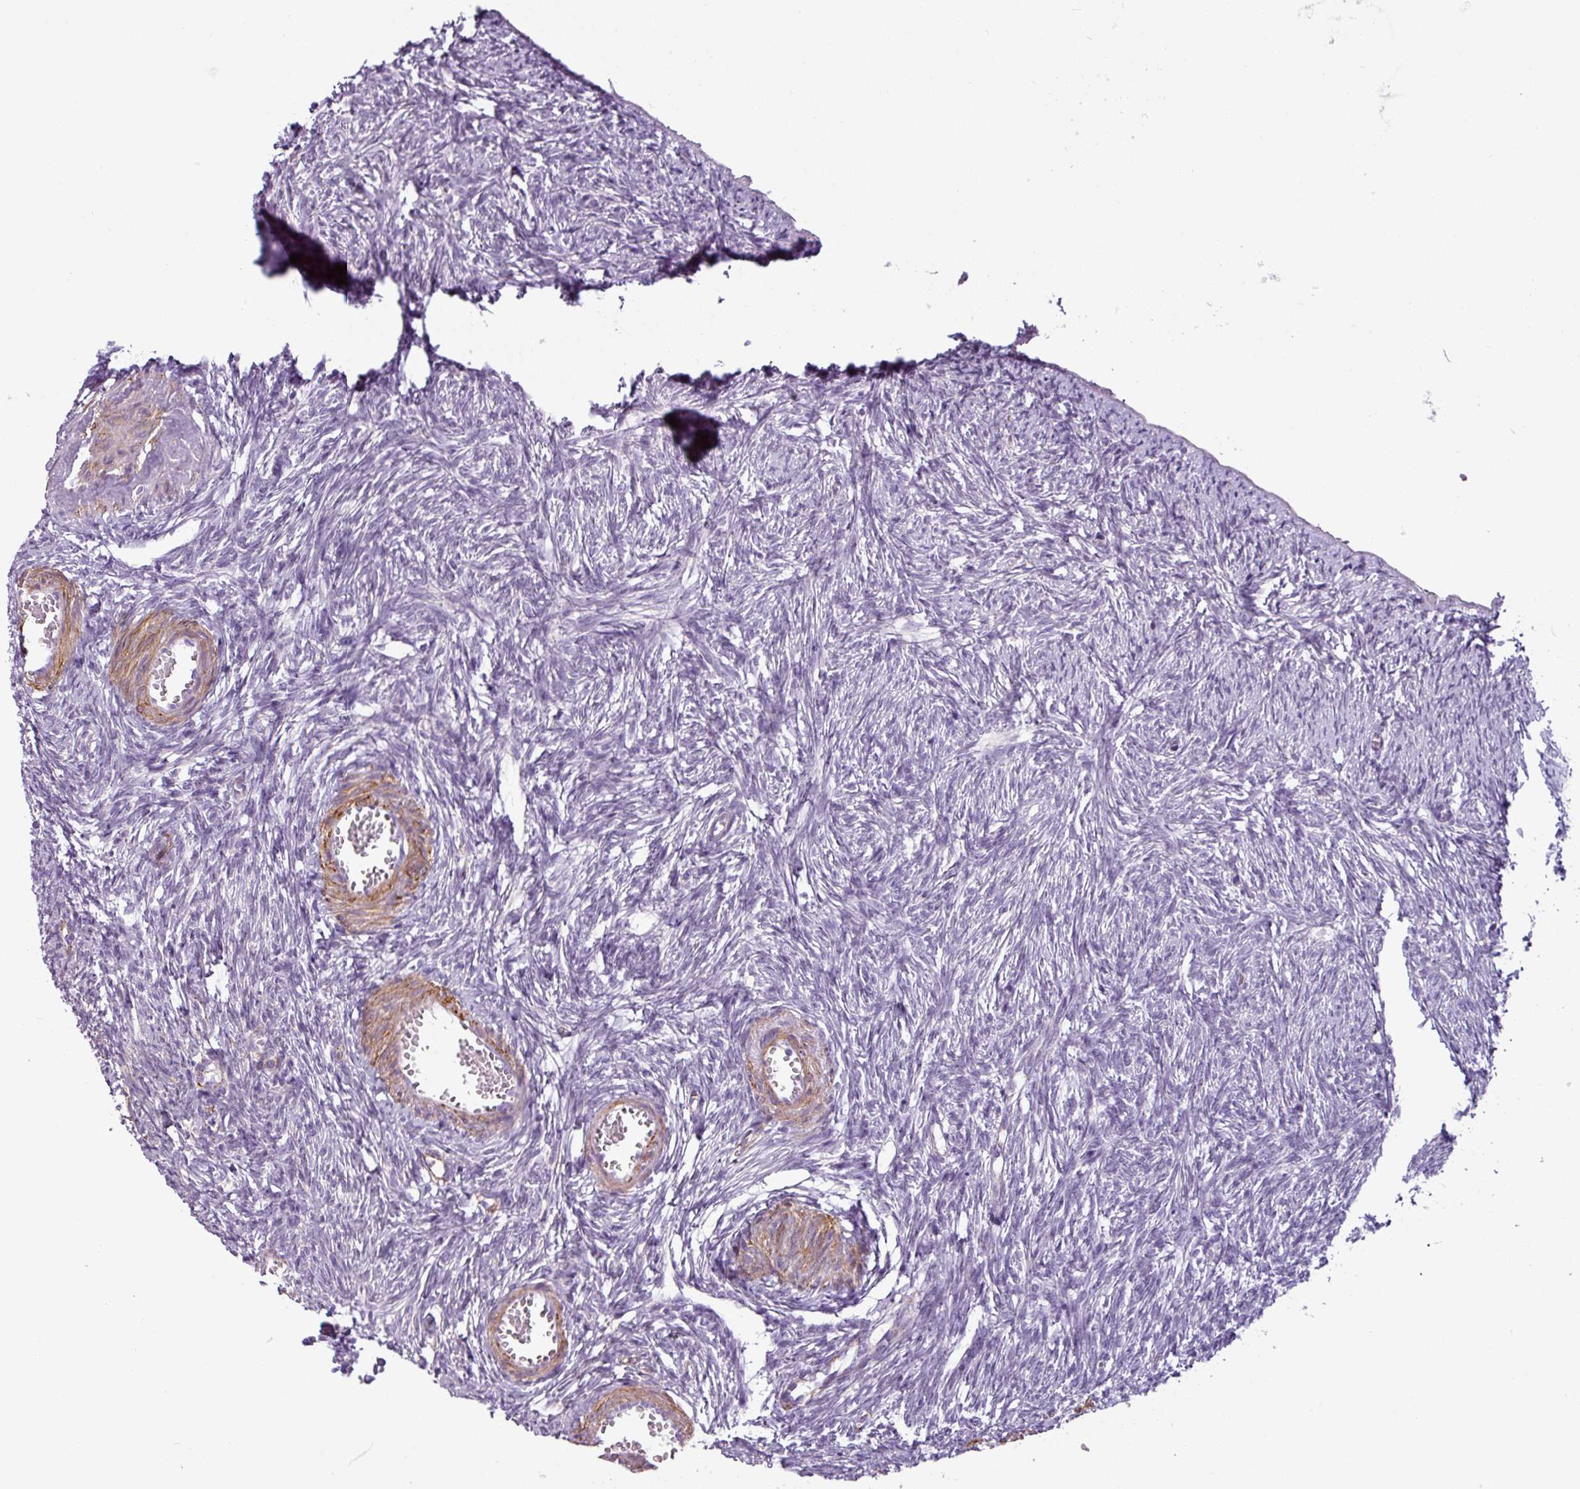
{"staining": {"intensity": "negative", "quantity": "none", "location": "none"}, "tissue": "ovary", "cell_type": "Ovarian stroma cells", "image_type": "normal", "snomed": [{"axis": "morphology", "description": "Normal tissue, NOS"}, {"axis": "topography", "description": "Ovary"}], "caption": "IHC histopathology image of unremarkable ovary: ovary stained with DAB reveals no significant protein expression in ovarian stroma cells.", "gene": "ATP10A", "patient": {"sex": "female", "age": 51}}